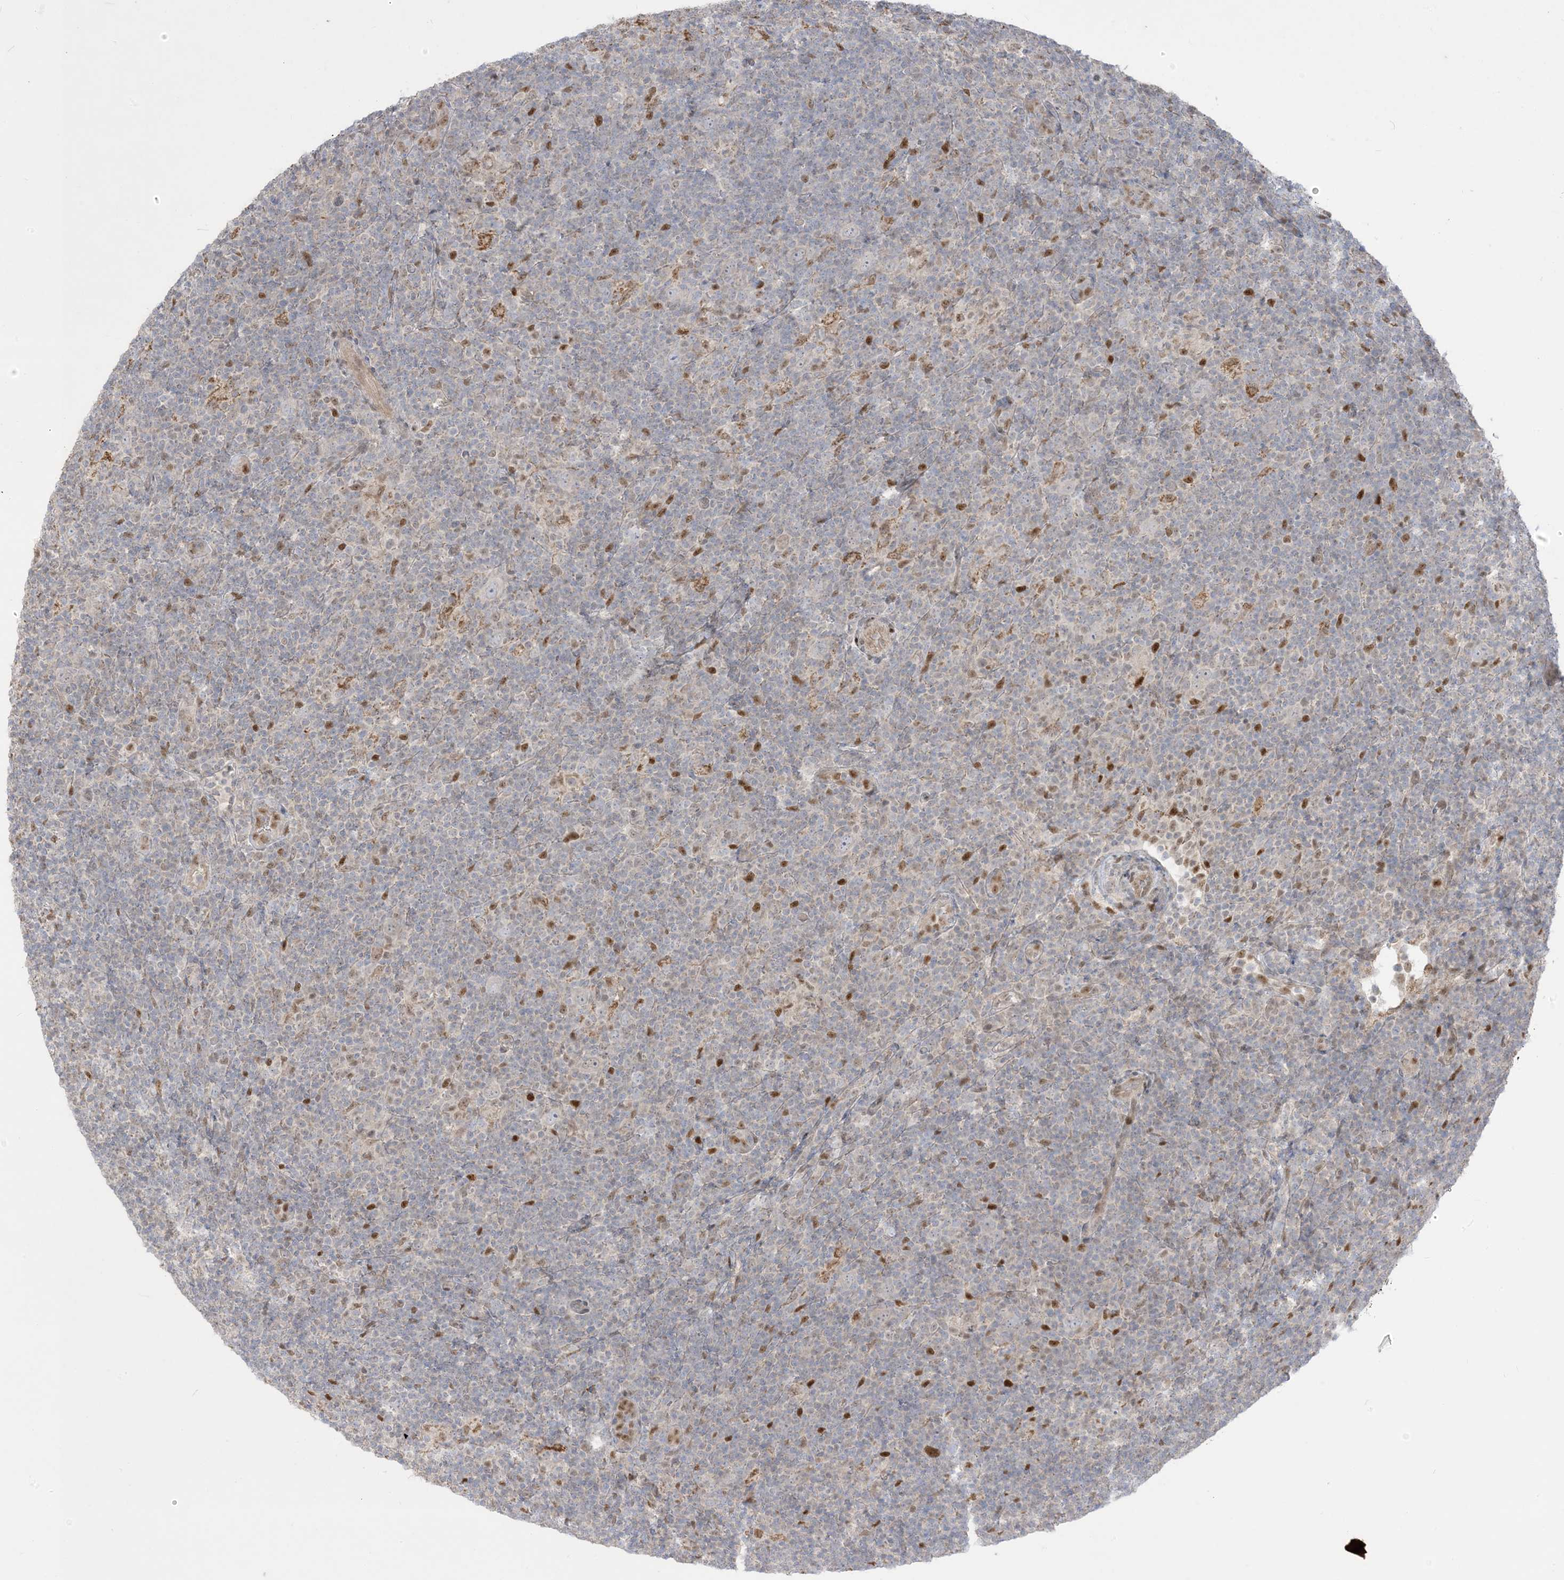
{"staining": {"intensity": "negative", "quantity": "none", "location": "none"}, "tissue": "lymphoma", "cell_type": "Tumor cells", "image_type": "cancer", "snomed": [{"axis": "morphology", "description": "Hodgkin's disease, NOS"}, {"axis": "topography", "description": "Lymph node"}], "caption": "Tumor cells show no significant protein expression in lymphoma.", "gene": "BHLHE40", "patient": {"sex": "female", "age": 57}}